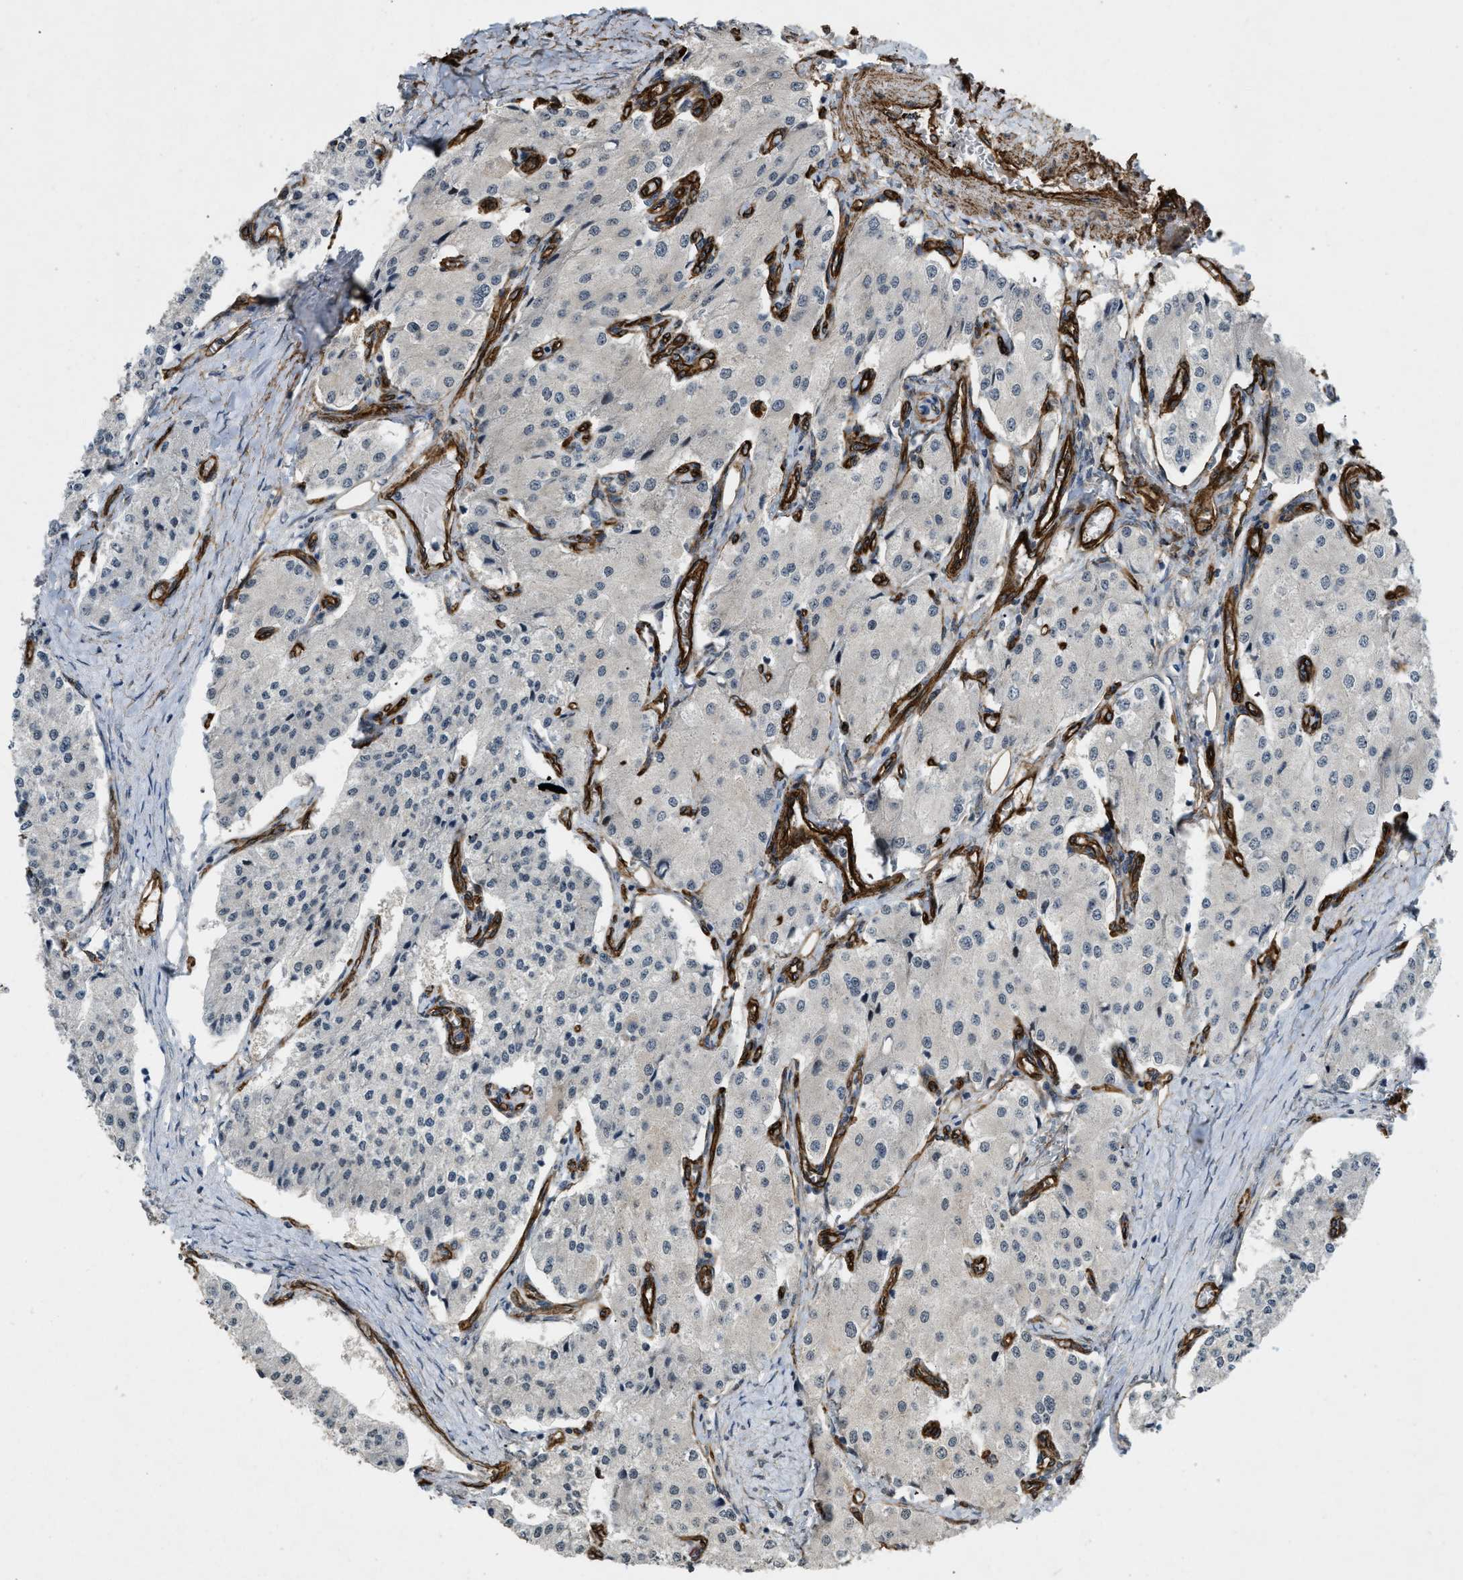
{"staining": {"intensity": "negative", "quantity": "none", "location": "none"}, "tissue": "carcinoid", "cell_type": "Tumor cells", "image_type": "cancer", "snomed": [{"axis": "morphology", "description": "Carcinoid, malignant, NOS"}, {"axis": "topography", "description": "Colon"}], "caption": "Tumor cells show no significant protein staining in carcinoid (malignant). (IHC, brightfield microscopy, high magnification).", "gene": "NMB", "patient": {"sex": "female", "age": 52}}